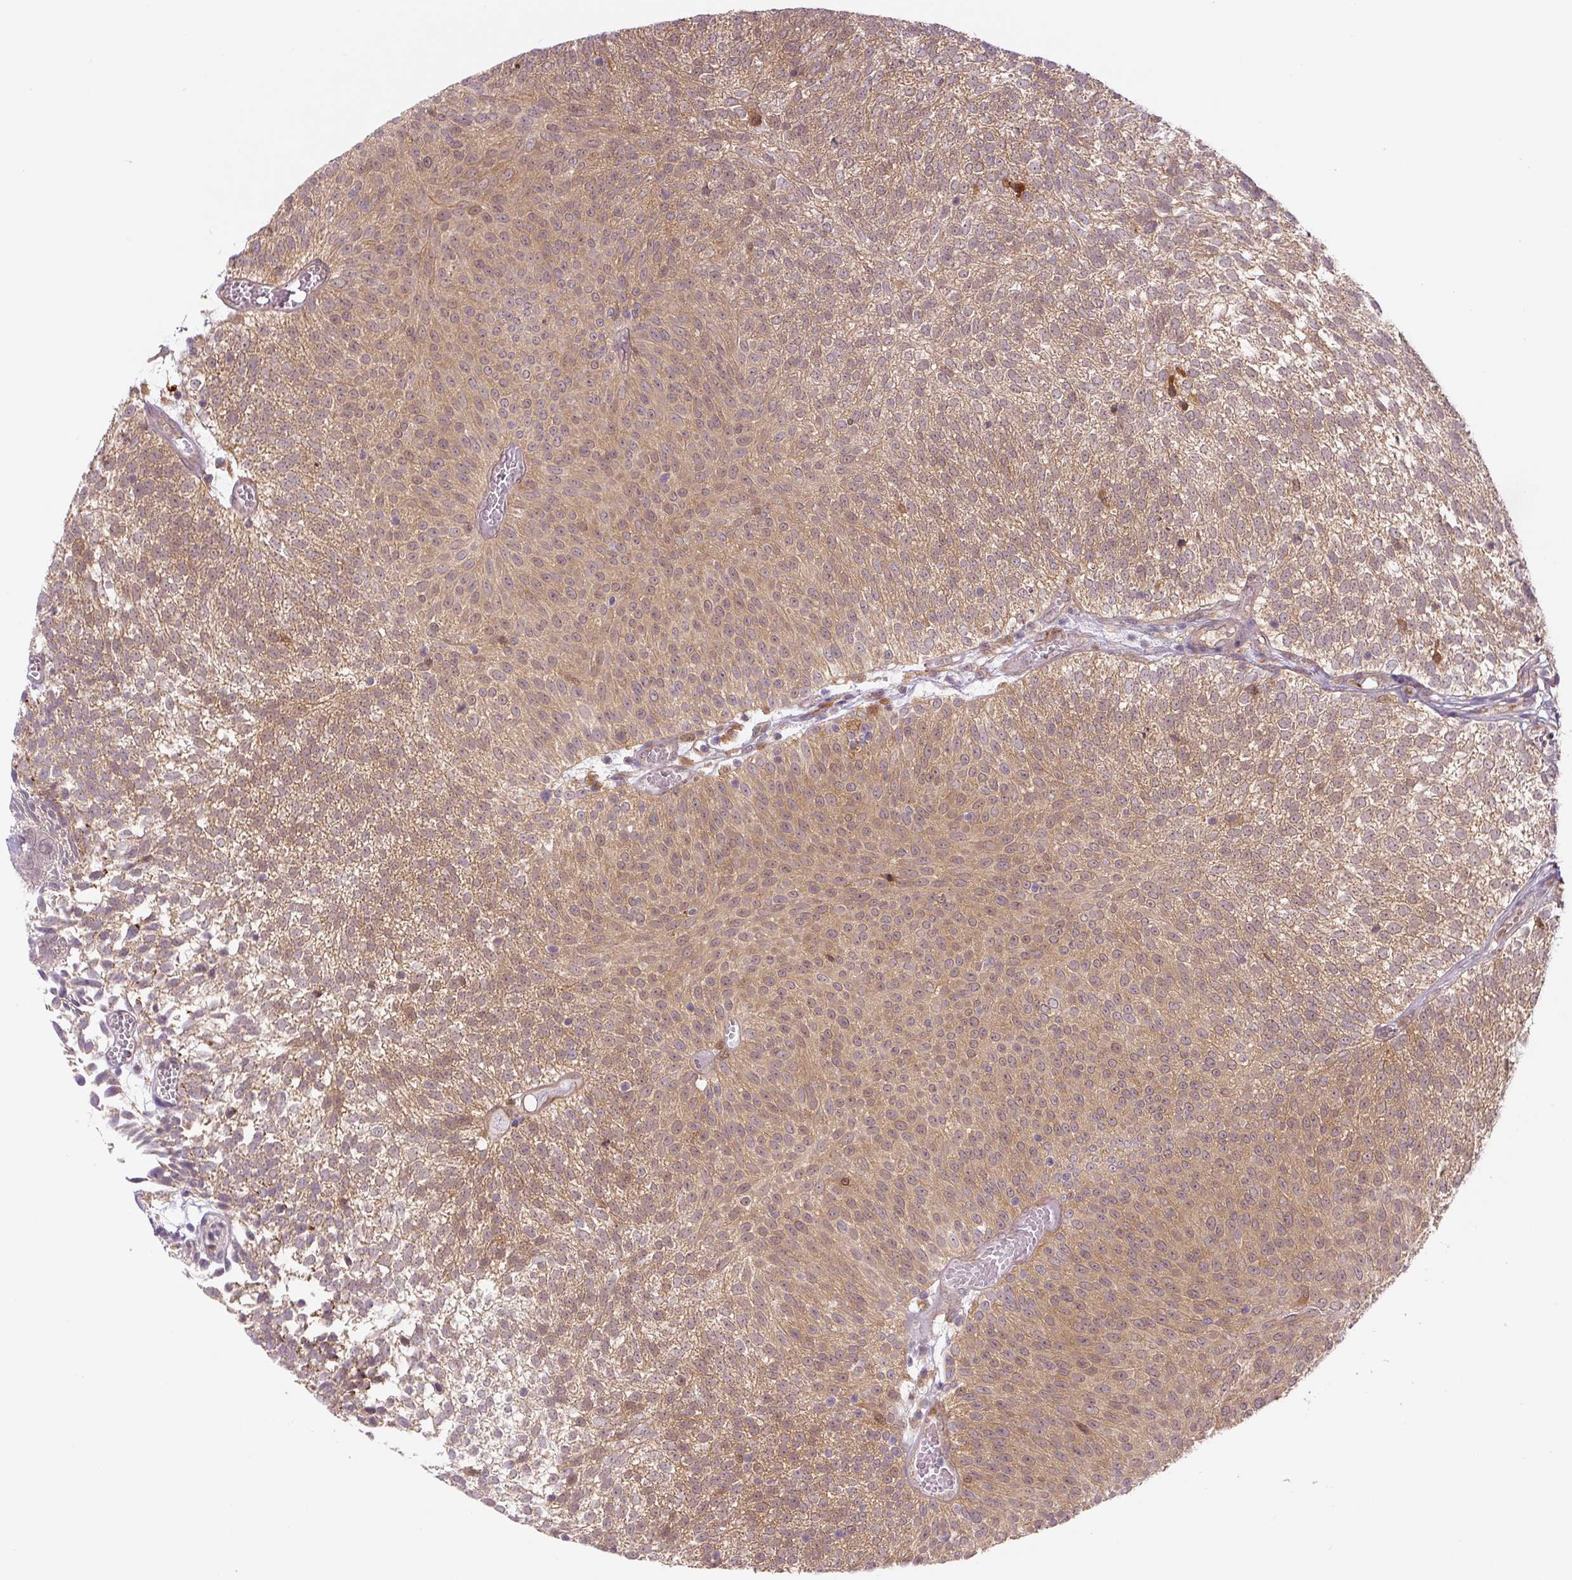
{"staining": {"intensity": "moderate", "quantity": ">75%", "location": "cytoplasmic/membranous"}, "tissue": "urothelial cancer", "cell_type": "Tumor cells", "image_type": "cancer", "snomed": [{"axis": "morphology", "description": "Urothelial carcinoma, Low grade"}, {"axis": "topography", "description": "Urinary bladder"}], "caption": "Protein staining reveals moderate cytoplasmic/membranous staining in approximately >75% of tumor cells in urothelial cancer.", "gene": "ZSWIM7", "patient": {"sex": "female", "age": 79}}